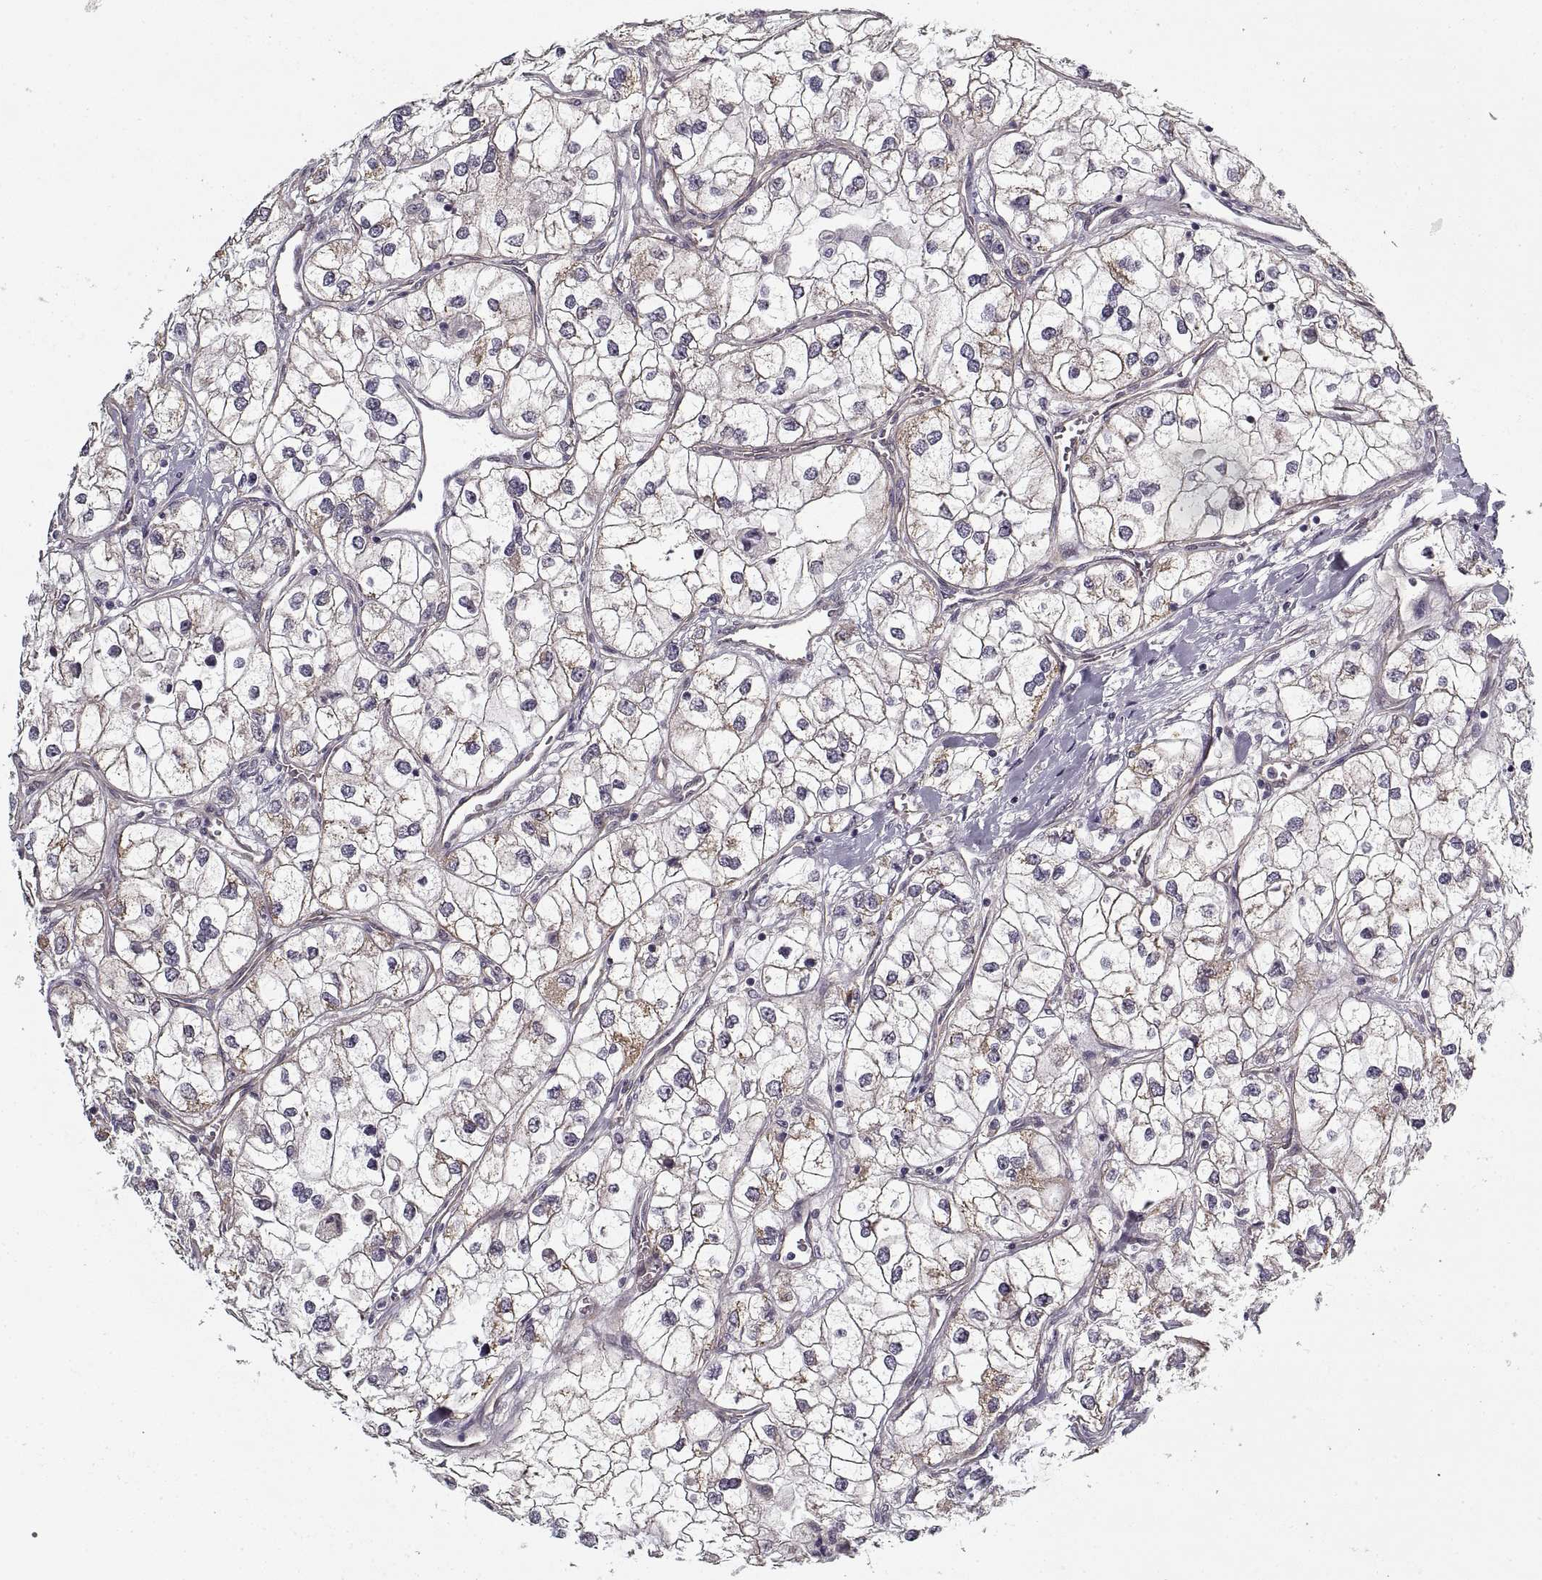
{"staining": {"intensity": "negative", "quantity": "none", "location": "none"}, "tissue": "renal cancer", "cell_type": "Tumor cells", "image_type": "cancer", "snomed": [{"axis": "morphology", "description": "Adenocarcinoma, NOS"}, {"axis": "topography", "description": "Kidney"}], "caption": "The image displays no significant expression in tumor cells of renal cancer.", "gene": "LAMB2", "patient": {"sex": "male", "age": 59}}